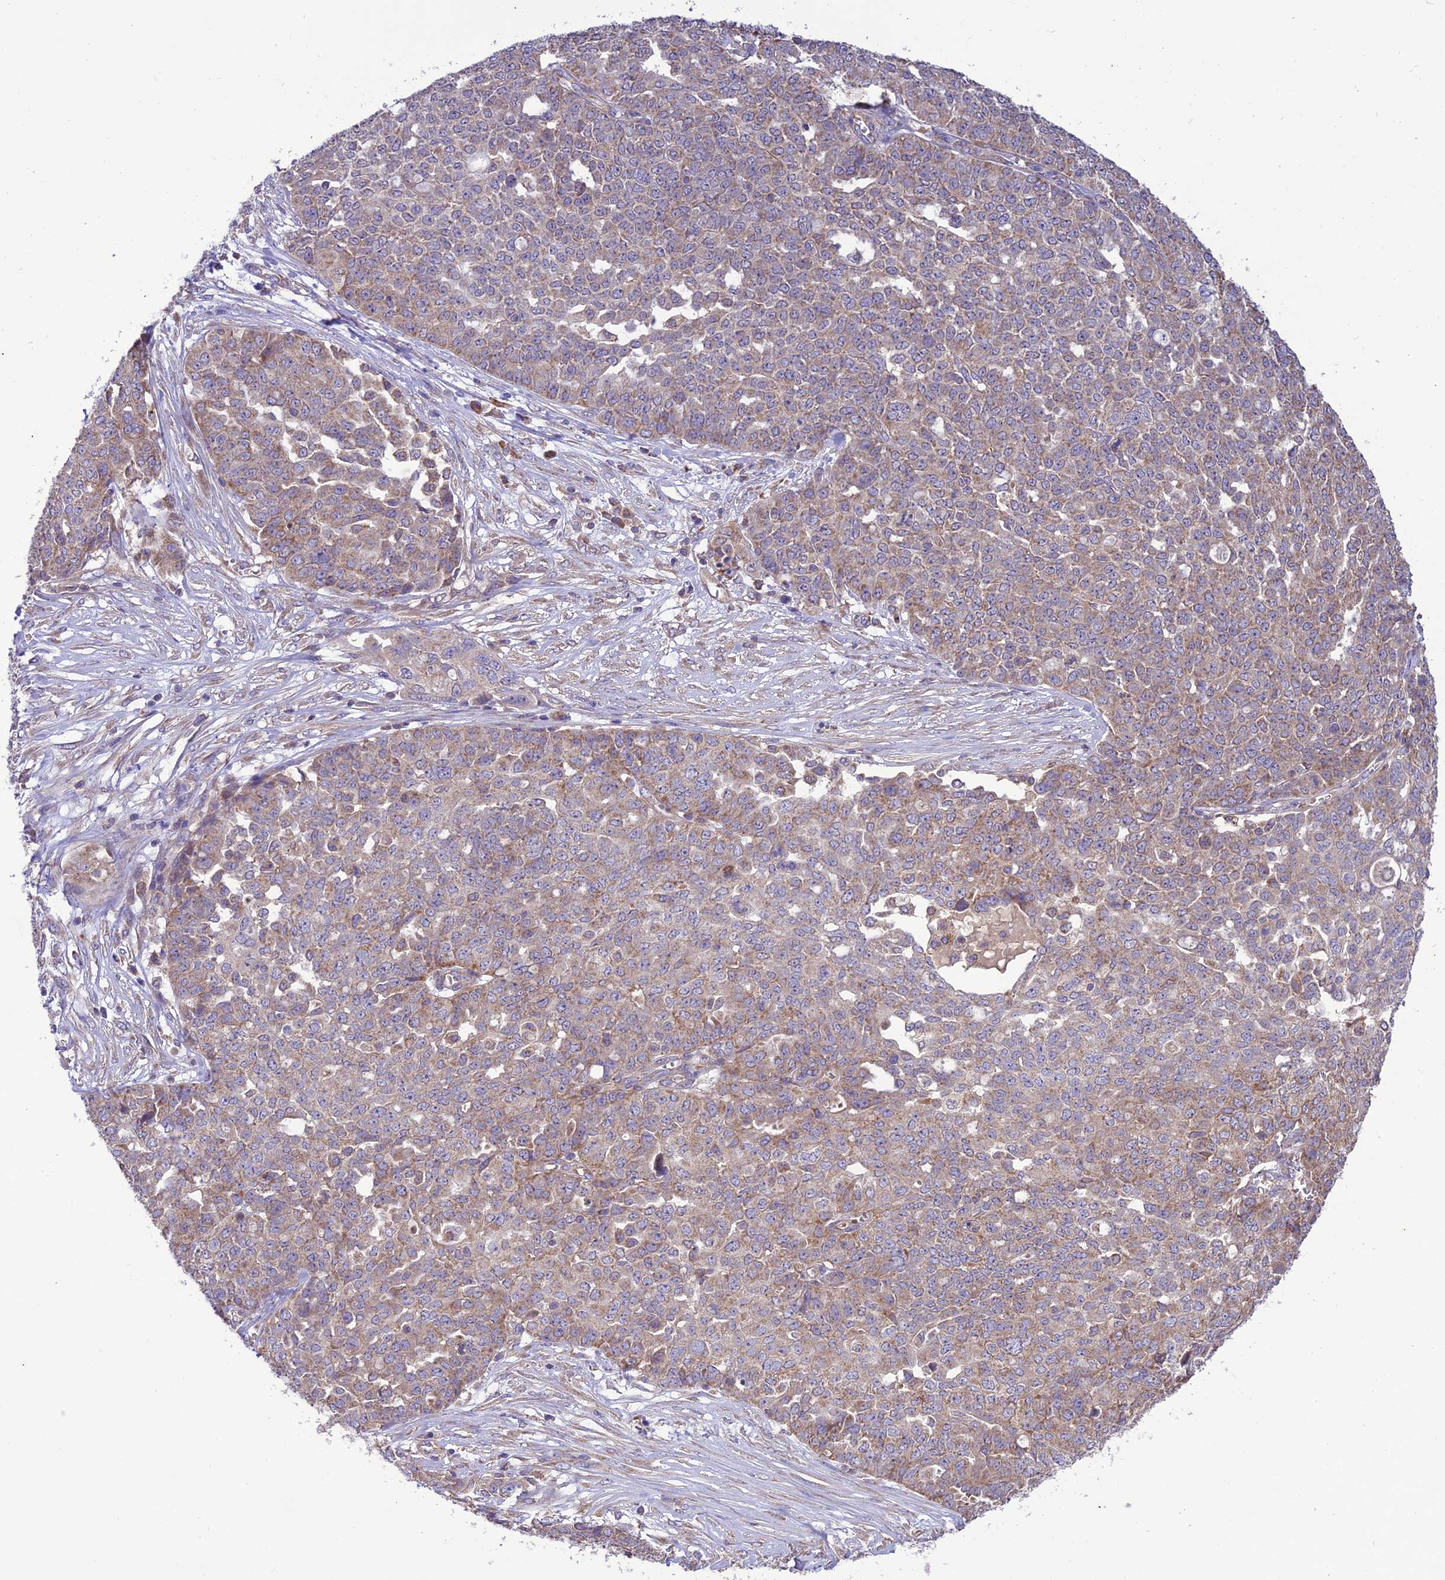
{"staining": {"intensity": "moderate", "quantity": "<25%", "location": "cytoplasmic/membranous"}, "tissue": "ovarian cancer", "cell_type": "Tumor cells", "image_type": "cancer", "snomed": [{"axis": "morphology", "description": "Cystadenocarcinoma, serous, NOS"}, {"axis": "topography", "description": "Soft tissue"}, {"axis": "topography", "description": "Ovary"}], "caption": "Ovarian cancer (serous cystadenocarcinoma) stained with a brown dye reveals moderate cytoplasmic/membranous positive expression in approximately <25% of tumor cells.", "gene": "NDUFAF1", "patient": {"sex": "female", "age": 57}}